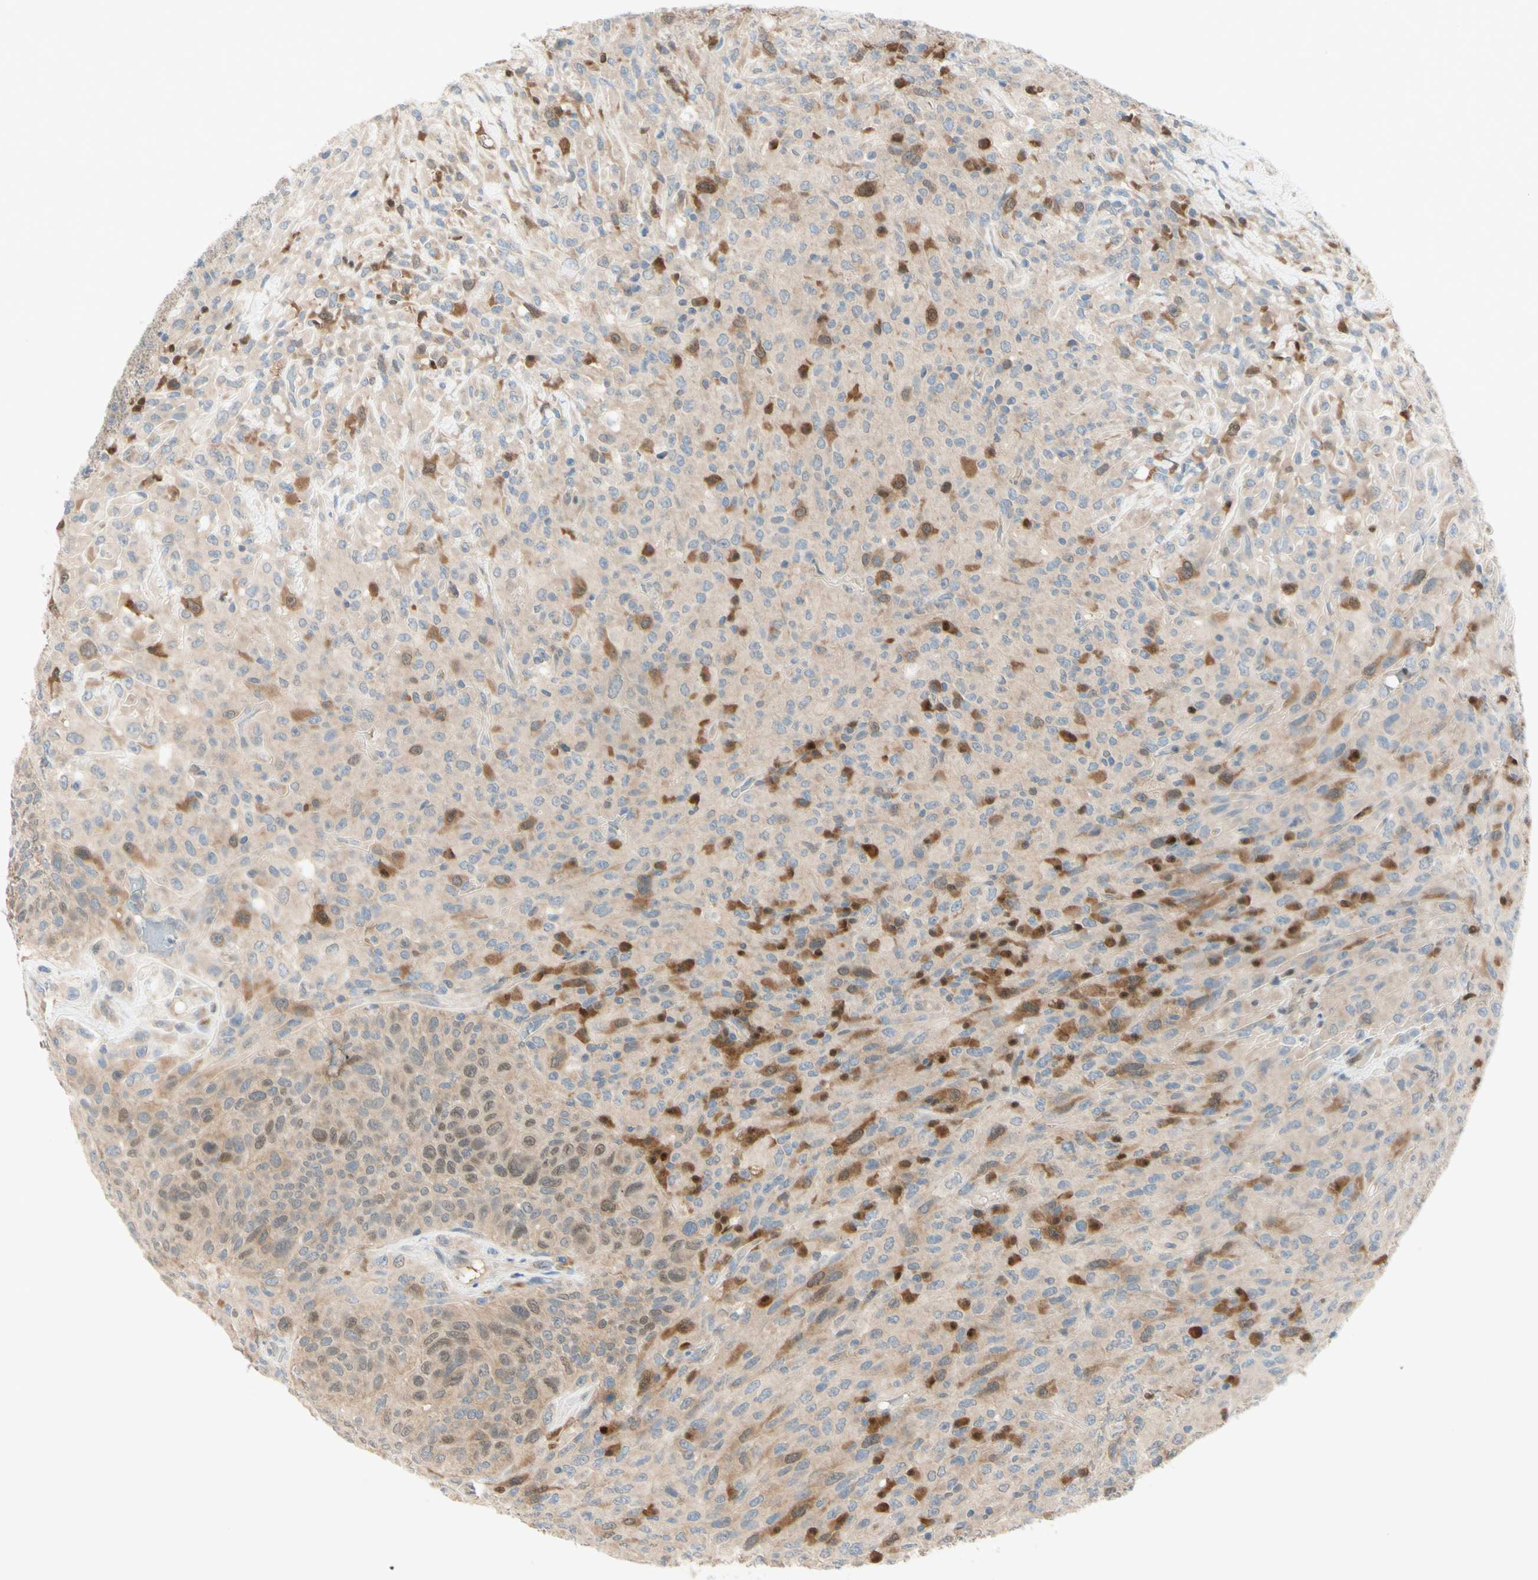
{"staining": {"intensity": "moderate", "quantity": "25%-75%", "location": "cytoplasmic/membranous,nuclear"}, "tissue": "urothelial cancer", "cell_type": "Tumor cells", "image_type": "cancer", "snomed": [{"axis": "morphology", "description": "Urothelial carcinoma, High grade"}, {"axis": "topography", "description": "Urinary bladder"}], "caption": "Human urothelial cancer stained with a brown dye shows moderate cytoplasmic/membranous and nuclear positive expression in about 25%-75% of tumor cells.", "gene": "PTTG1", "patient": {"sex": "male", "age": 66}}